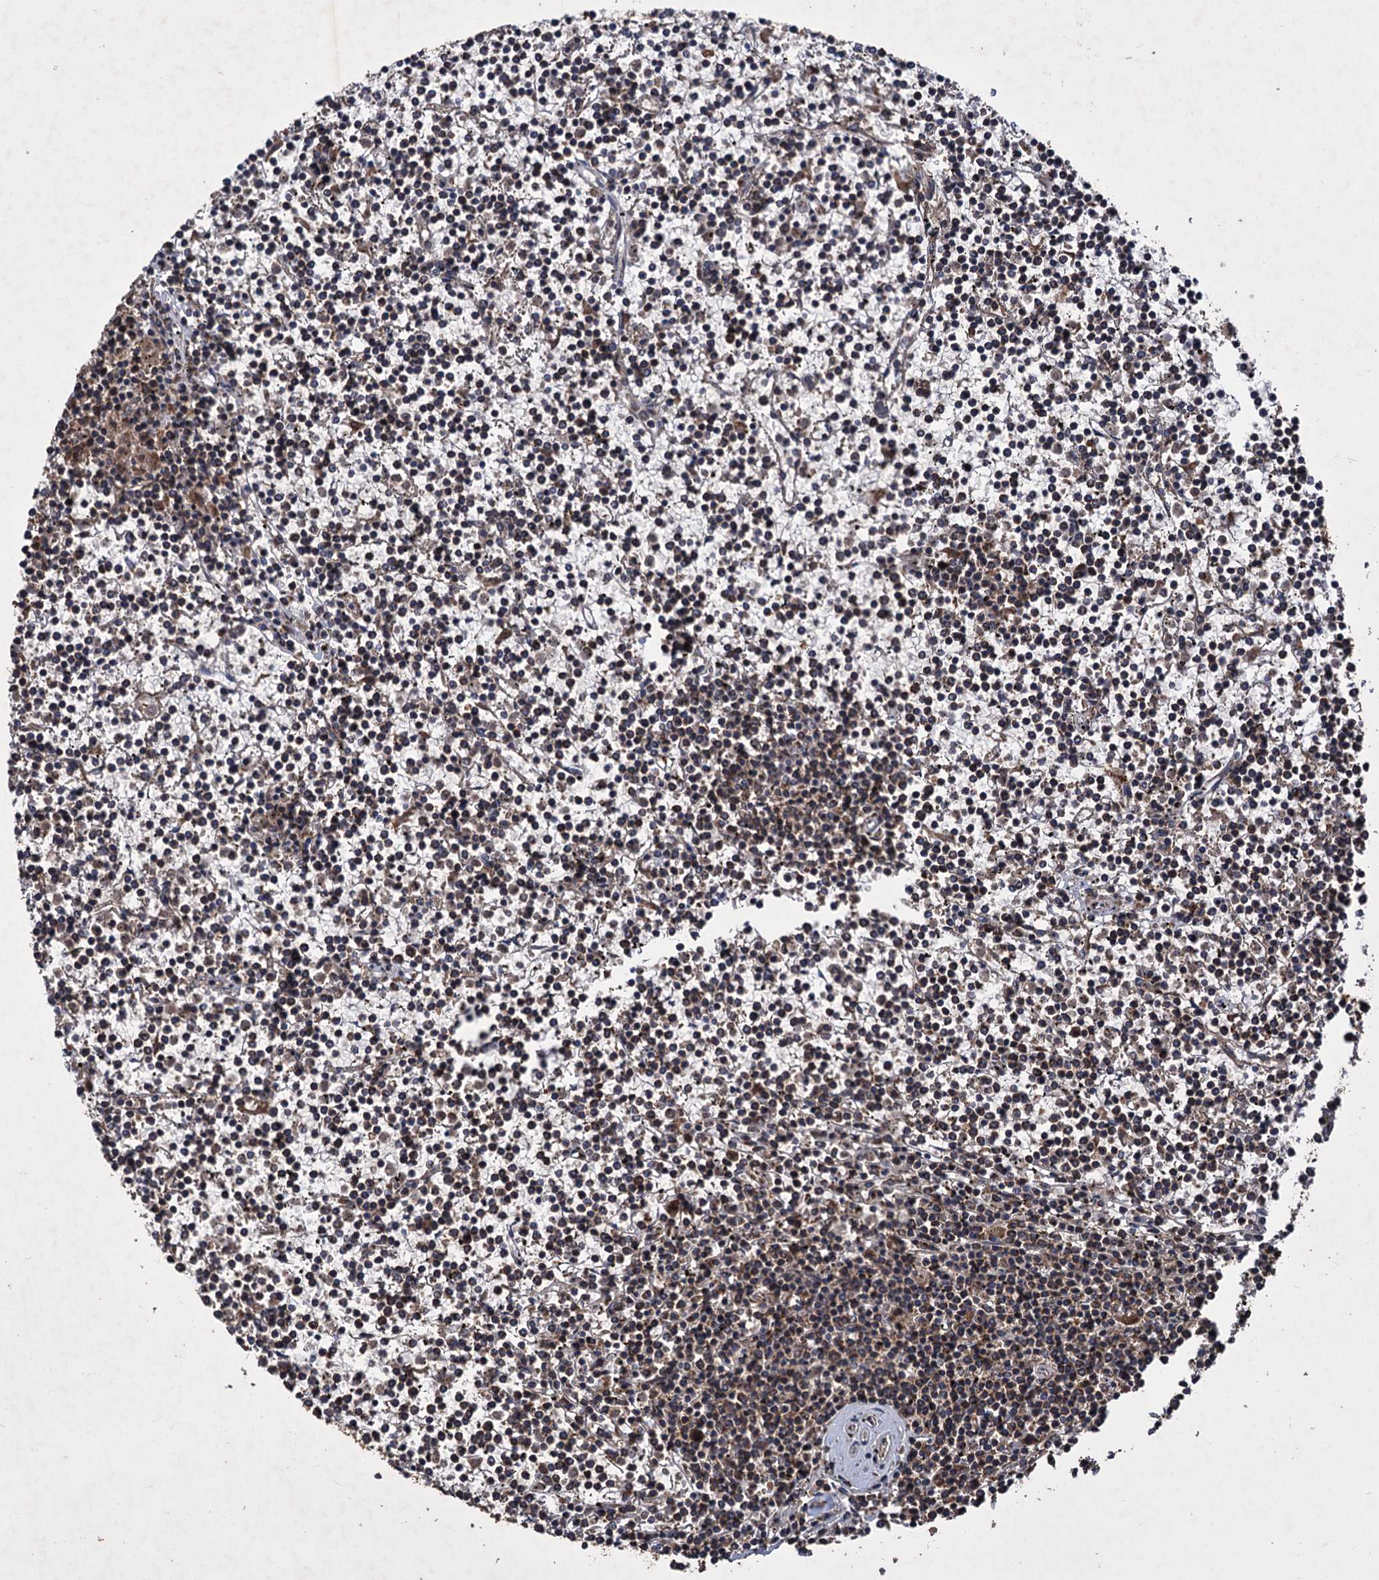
{"staining": {"intensity": "weak", "quantity": "<25%", "location": "cytoplasmic/membranous"}, "tissue": "lymphoma", "cell_type": "Tumor cells", "image_type": "cancer", "snomed": [{"axis": "morphology", "description": "Malignant lymphoma, non-Hodgkin's type, Low grade"}, {"axis": "topography", "description": "Spleen"}], "caption": "Image shows no protein expression in tumor cells of lymphoma tissue. Brightfield microscopy of IHC stained with DAB (3,3'-diaminobenzidine) (brown) and hematoxylin (blue), captured at high magnification.", "gene": "IPO4", "patient": {"sex": "female", "age": 19}}